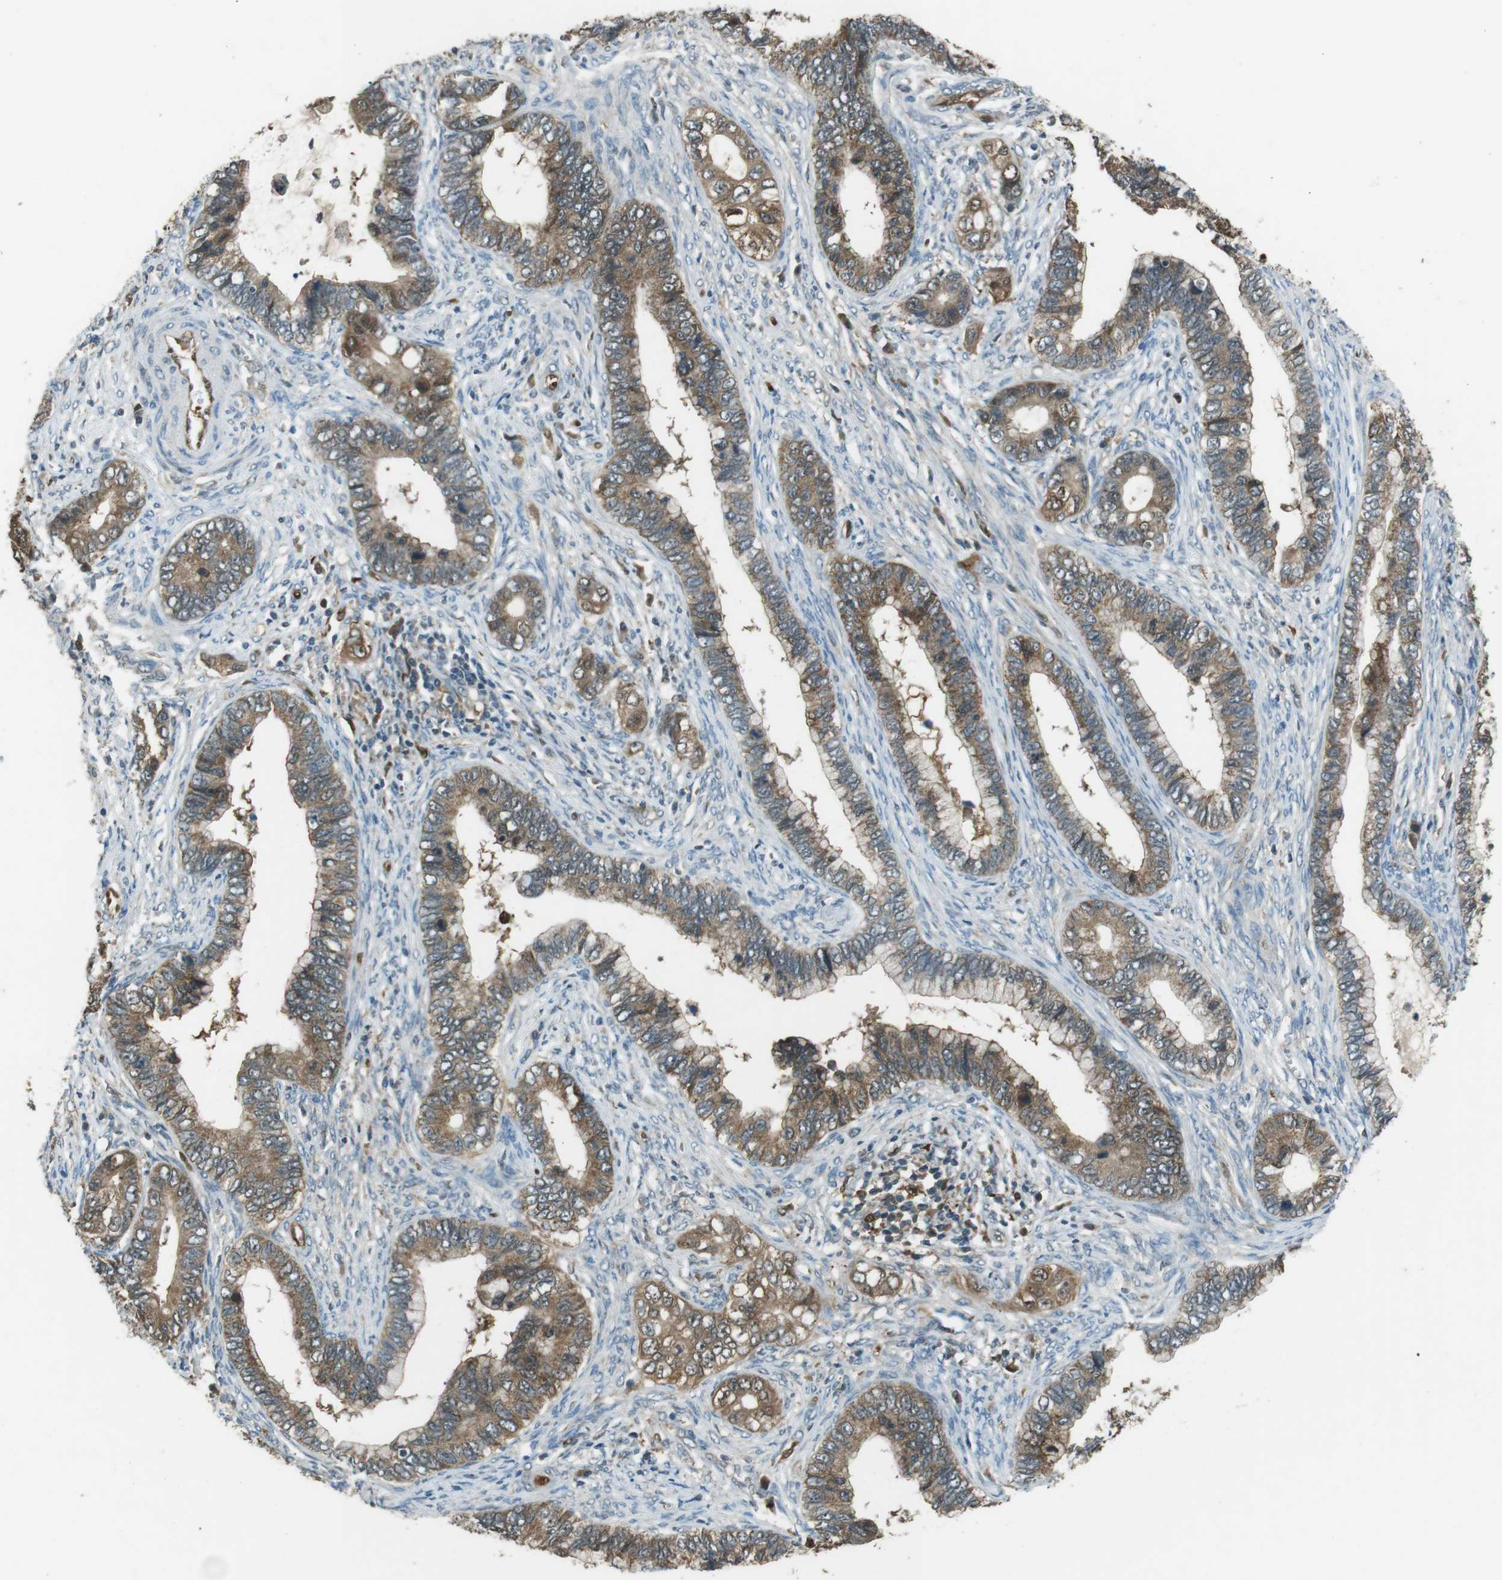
{"staining": {"intensity": "moderate", "quantity": ">75%", "location": "cytoplasmic/membranous"}, "tissue": "cervical cancer", "cell_type": "Tumor cells", "image_type": "cancer", "snomed": [{"axis": "morphology", "description": "Adenocarcinoma, NOS"}, {"axis": "topography", "description": "Cervix"}], "caption": "Moderate cytoplasmic/membranous protein positivity is seen in approximately >75% of tumor cells in cervical adenocarcinoma.", "gene": "MFAP3", "patient": {"sex": "female", "age": 44}}